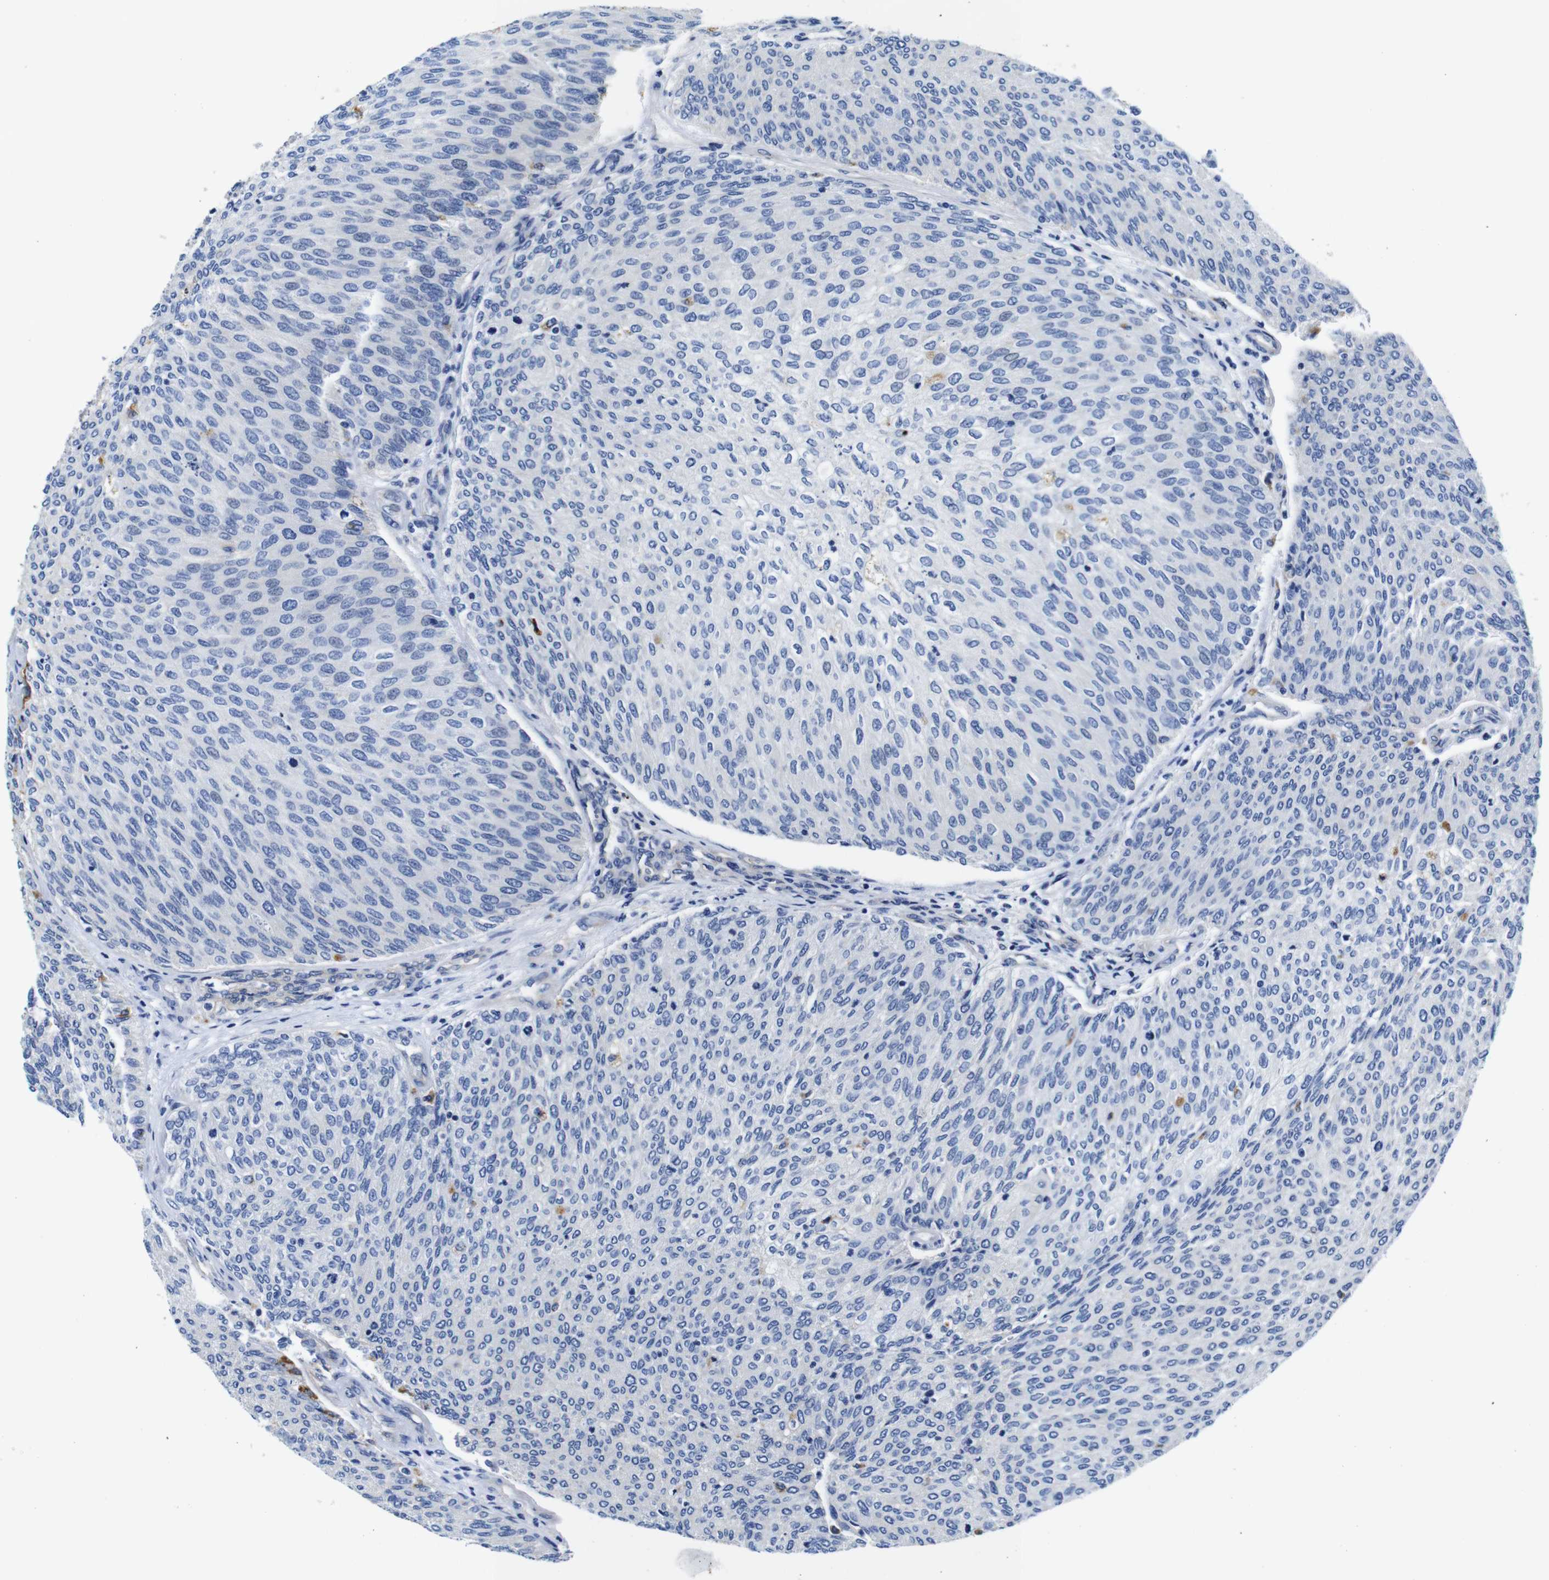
{"staining": {"intensity": "negative", "quantity": "none", "location": "none"}, "tissue": "urothelial cancer", "cell_type": "Tumor cells", "image_type": "cancer", "snomed": [{"axis": "morphology", "description": "Urothelial carcinoma, Low grade"}, {"axis": "topography", "description": "Urinary bladder"}], "caption": "This is a photomicrograph of IHC staining of urothelial cancer, which shows no positivity in tumor cells. Brightfield microscopy of immunohistochemistry (IHC) stained with DAB (brown) and hematoxylin (blue), captured at high magnification.", "gene": "GIMAP2", "patient": {"sex": "female", "age": 79}}